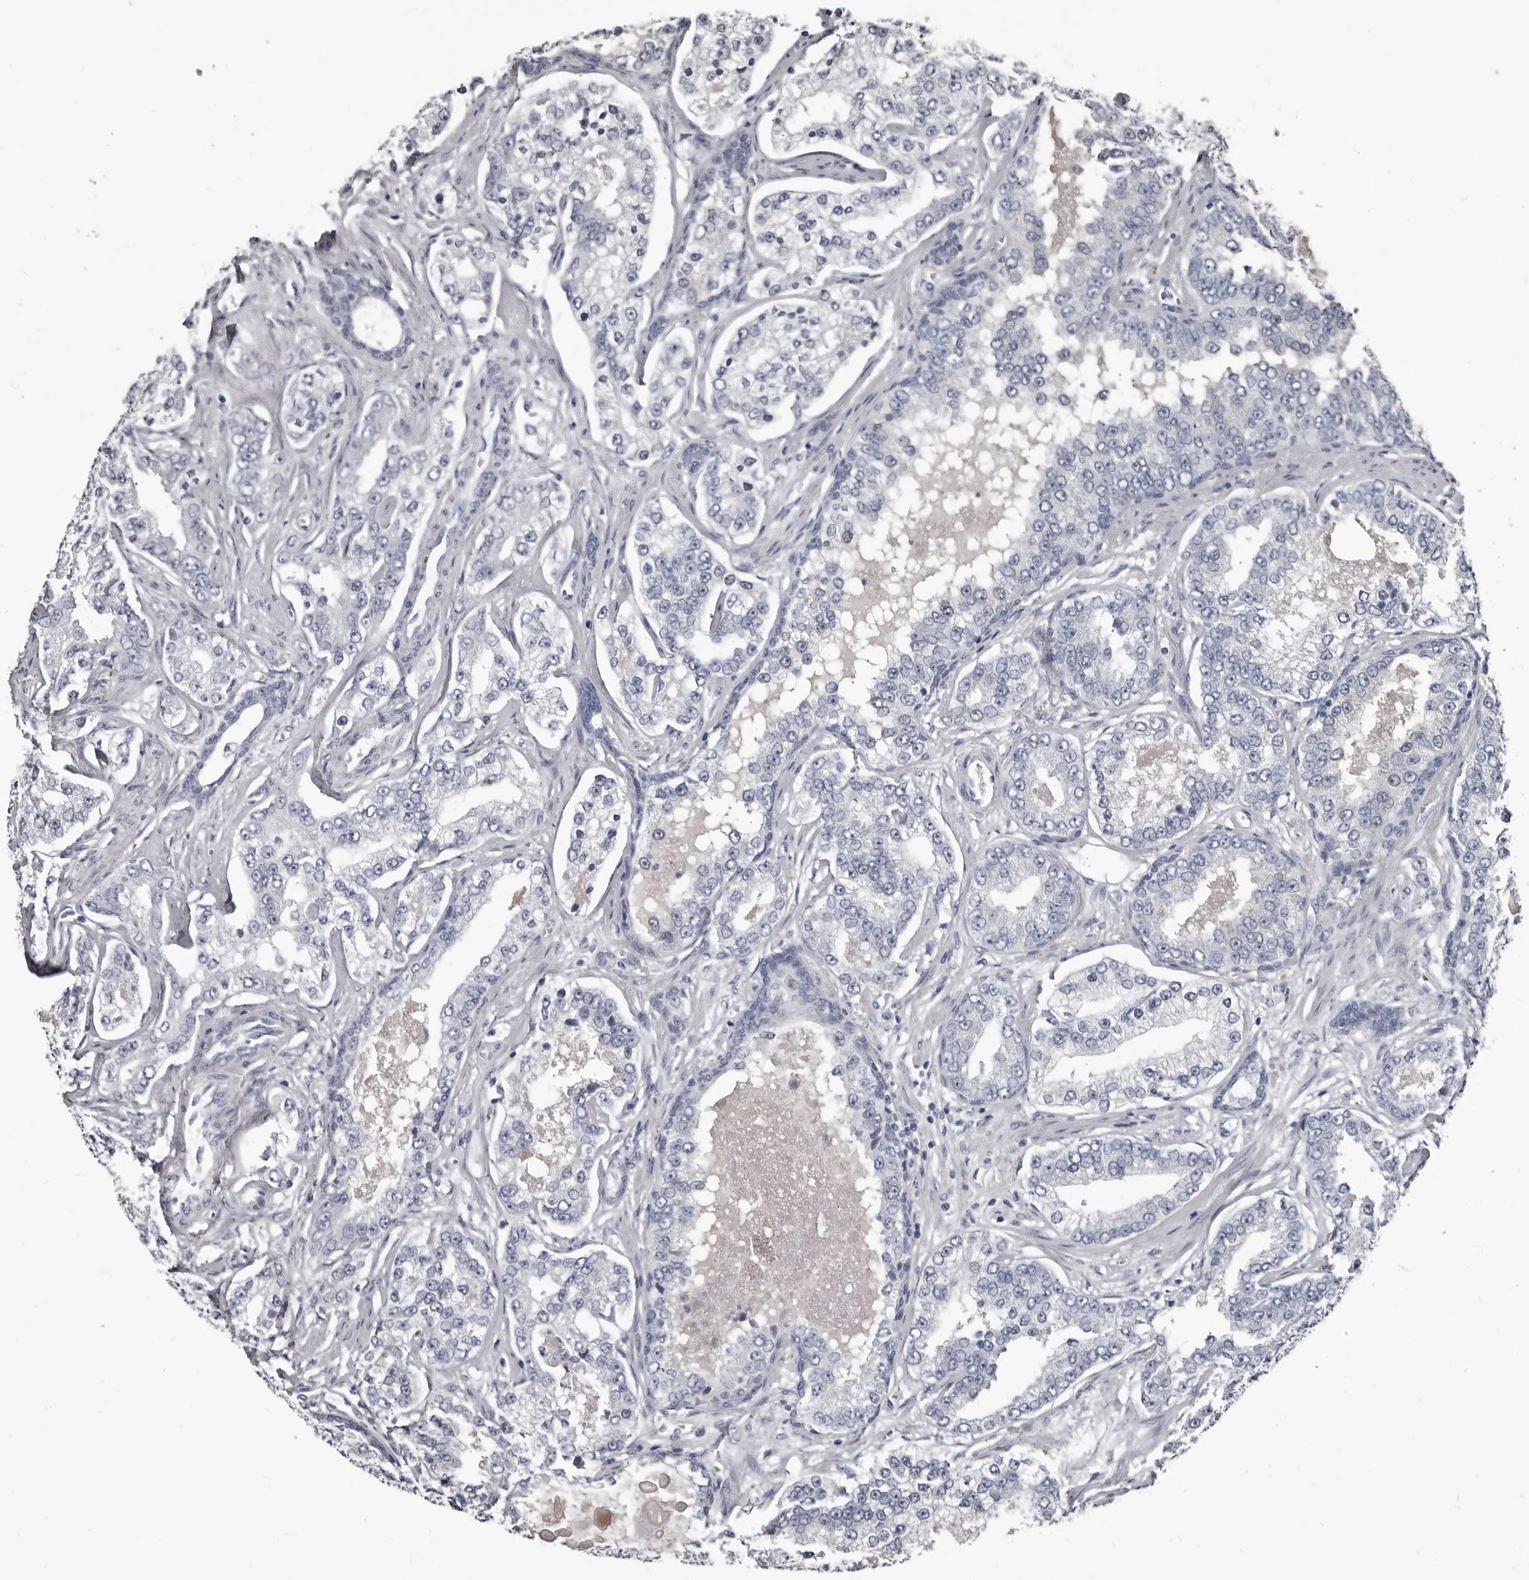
{"staining": {"intensity": "negative", "quantity": "none", "location": "none"}, "tissue": "prostate cancer", "cell_type": "Tumor cells", "image_type": "cancer", "snomed": [{"axis": "morphology", "description": "Normal tissue, NOS"}, {"axis": "morphology", "description": "Adenocarcinoma, High grade"}, {"axis": "topography", "description": "Prostate"}], "caption": "High magnification brightfield microscopy of prostate cancer (adenocarcinoma (high-grade)) stained with DAB (3,3'-diaminobenzidine) (brown) and counterstained with hematoxylin (blue): tumor cells show no significant expression. Nuclei are stained in blue.", "gene": "GREB1", "patient": {"sex": "male", "age": 83}}